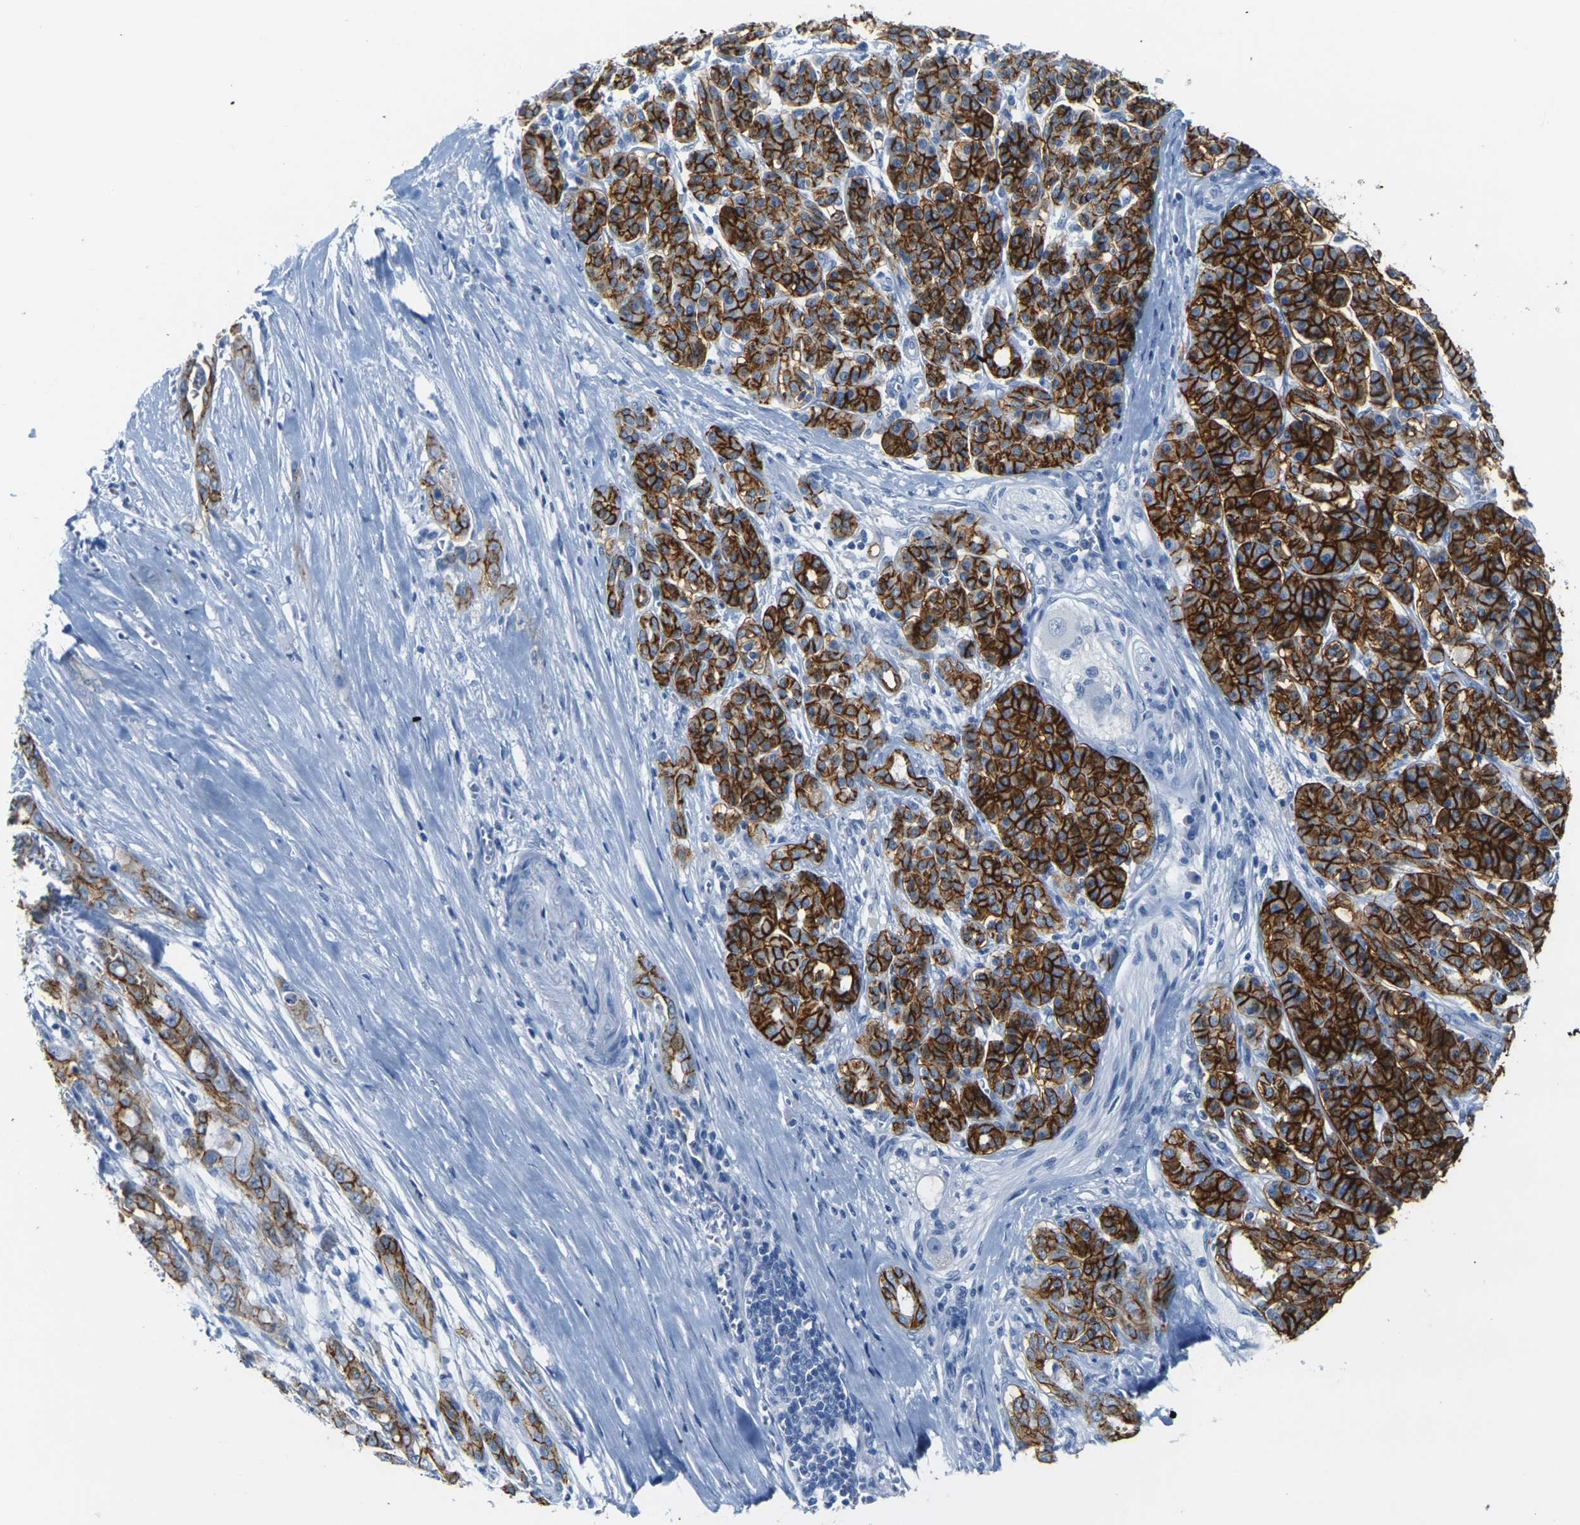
{"staining": {"intensity": "strong", "quantity": ">75%", "location": "cytoplasmic/membranous"}, "tissue": "pancreatic cancer", "cell_type": "Tumor cells", "image_type": "cancer", "snomed": [{"axis": "morphology", "description": "Adenocarcinoma, NOS"}, {"axis": "topography", "description": "Pancreas"}], "caption": "A high amount of strong cytoplasmic/membranous staining is seen in about >75% of tumor cells in pancreatic cancer (adenocarcinoma) tissue.", "gene": "CLDN7", "patient": {"sex": "male", "age": 59}}